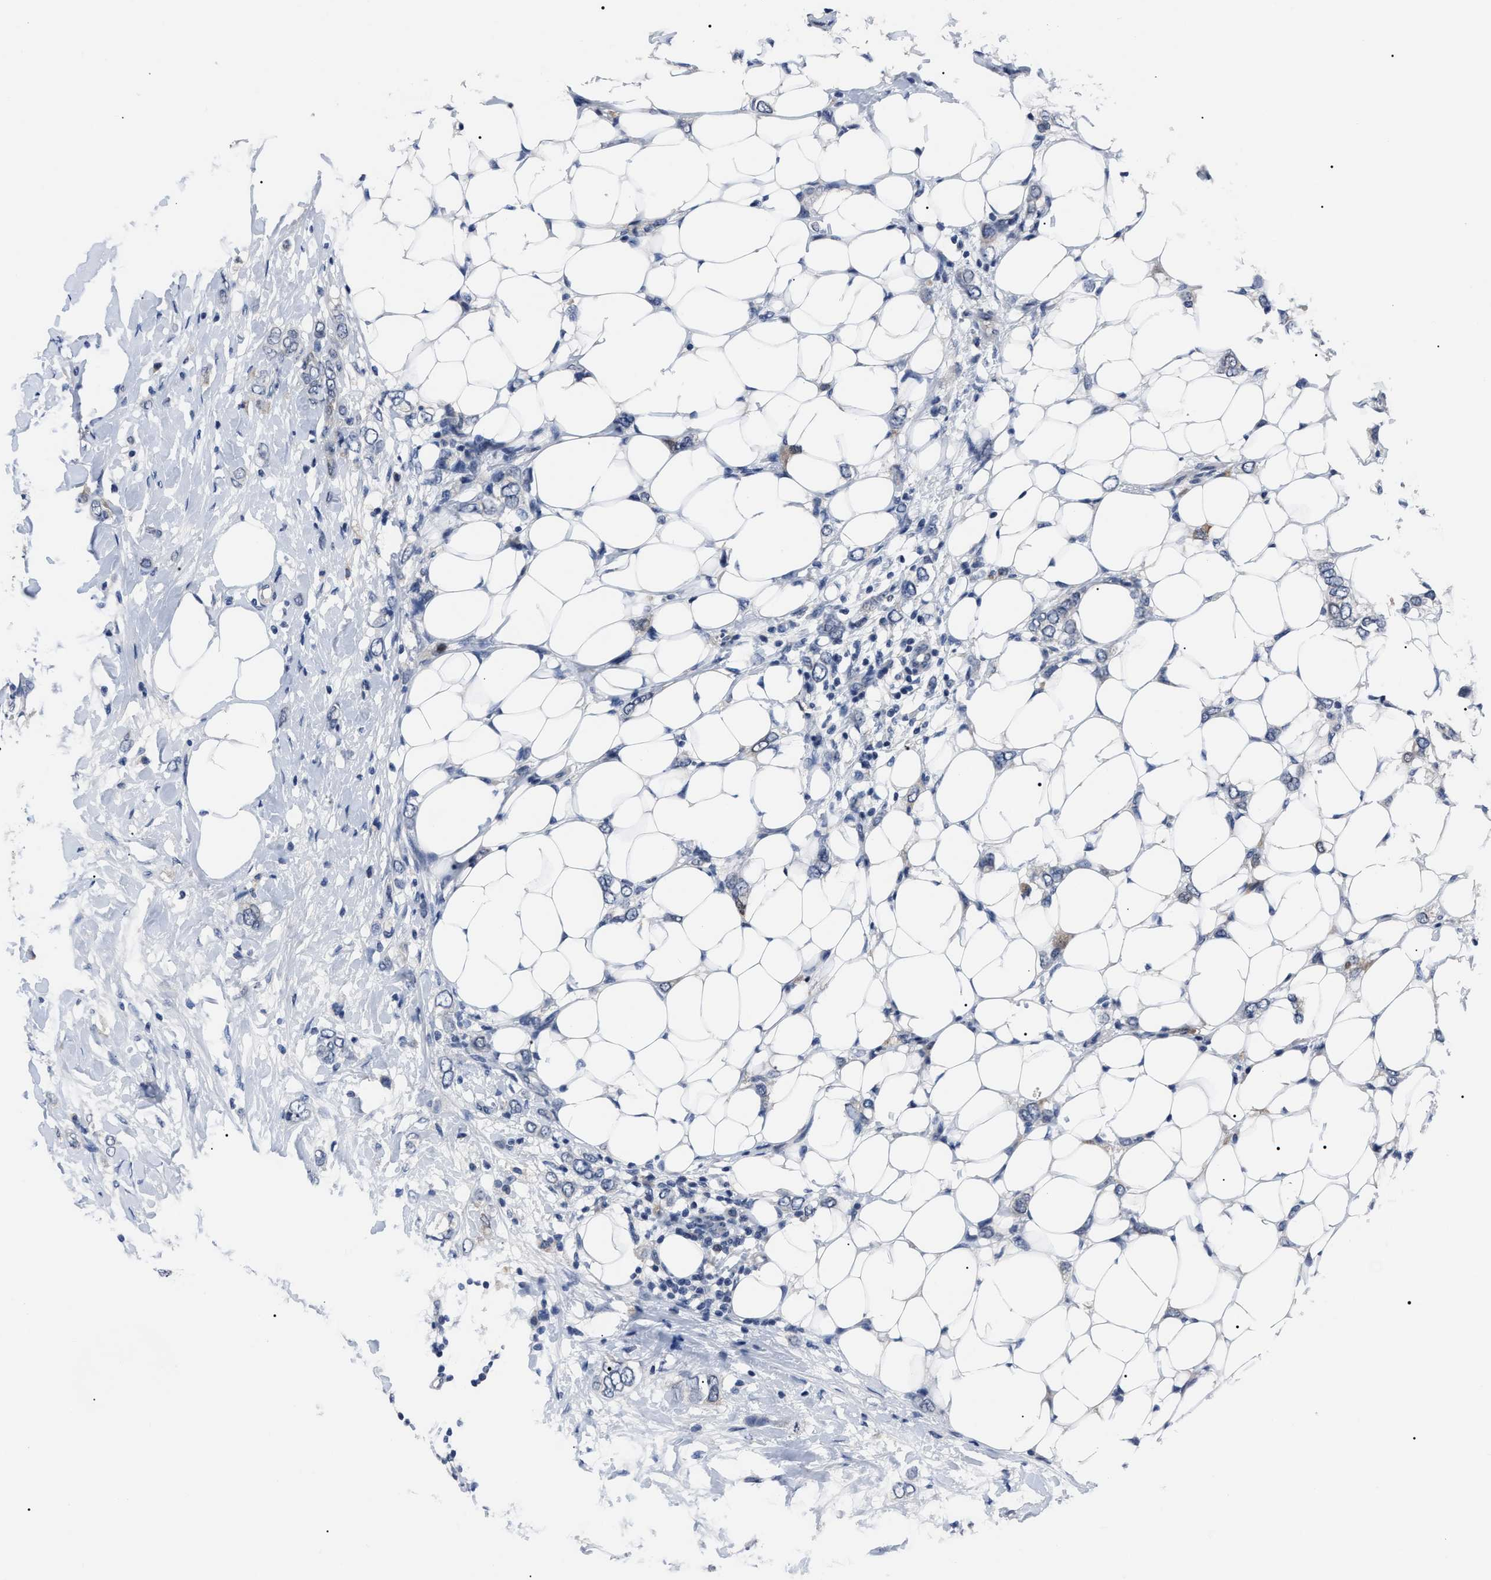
{"staining": {"intensity": "negative", "quantity": "none", "location": "none"}, "tissue": "breast cancer", "cell_type": "Tumor cells", "image_type": "cancer", "snomed": [{"axis": "morphology", "description": "Normal tissue, NOS"}, {"axis": "morphology", "description": "Lobular carcinoma"}, {"axis": "topography", "description": "Breast"}], "caption": "Immunohistochemical staining of human lobular carcinoma (breast) exhibits no significant staining in tumor cells.", "gene": "LRWD1", "patient": {"sex": "female", "age": 47}}